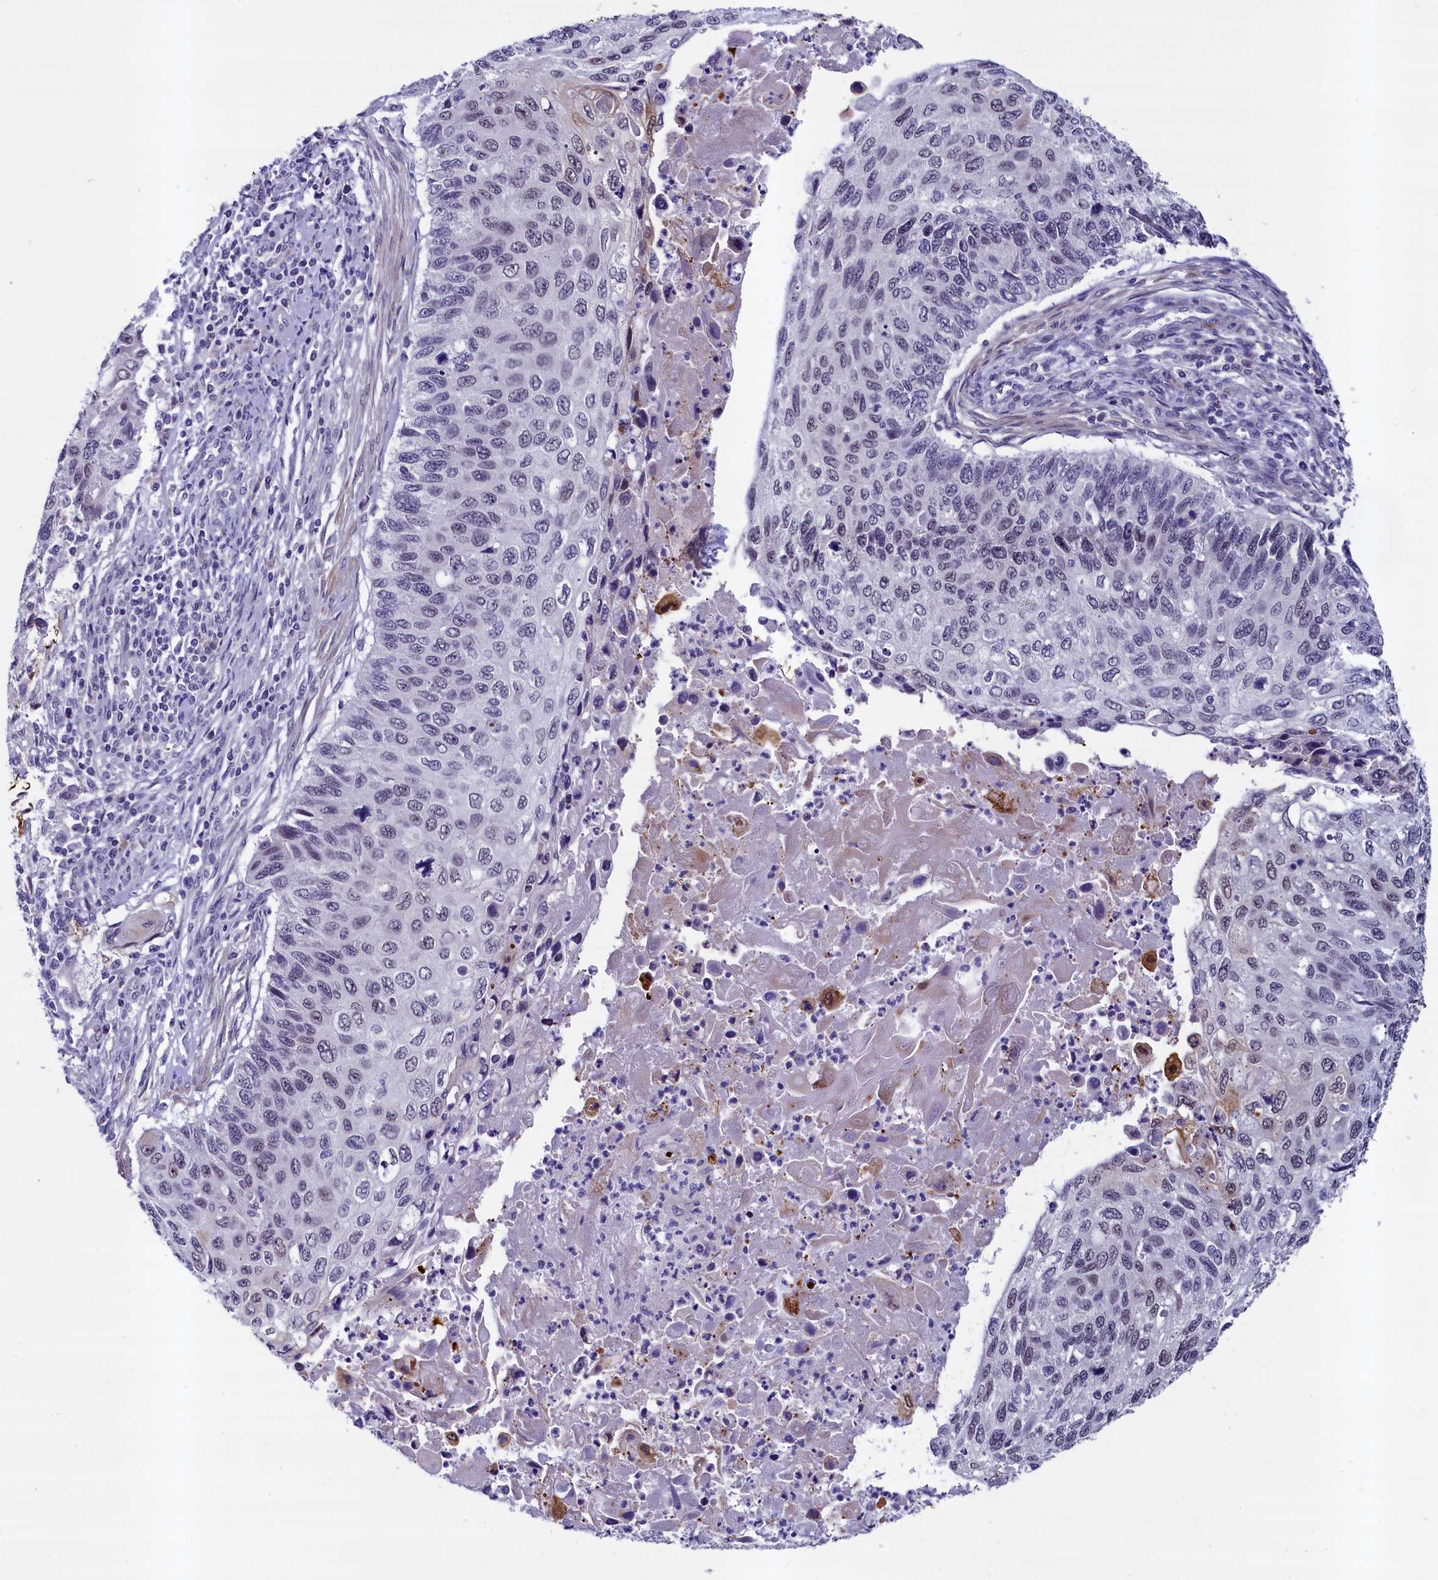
{"staining": {"intensity": "negative", "quantity": "none", "location": "none"}, "tissue": "cervical cancer", "cell_type": "Tumor cells", "image_type": "cancer", "snomed": [{"axis": "morphology", "description": "Squamous cell carcinoma, NOS"}, {"axis": "topography", "description": "Cervix"}], "caption": "Tumor cells show no significant protein positivity in cervical squamous cell carcinoma.", "gene": "SCD5", "patient": {"sex": "female", "age": 70}}